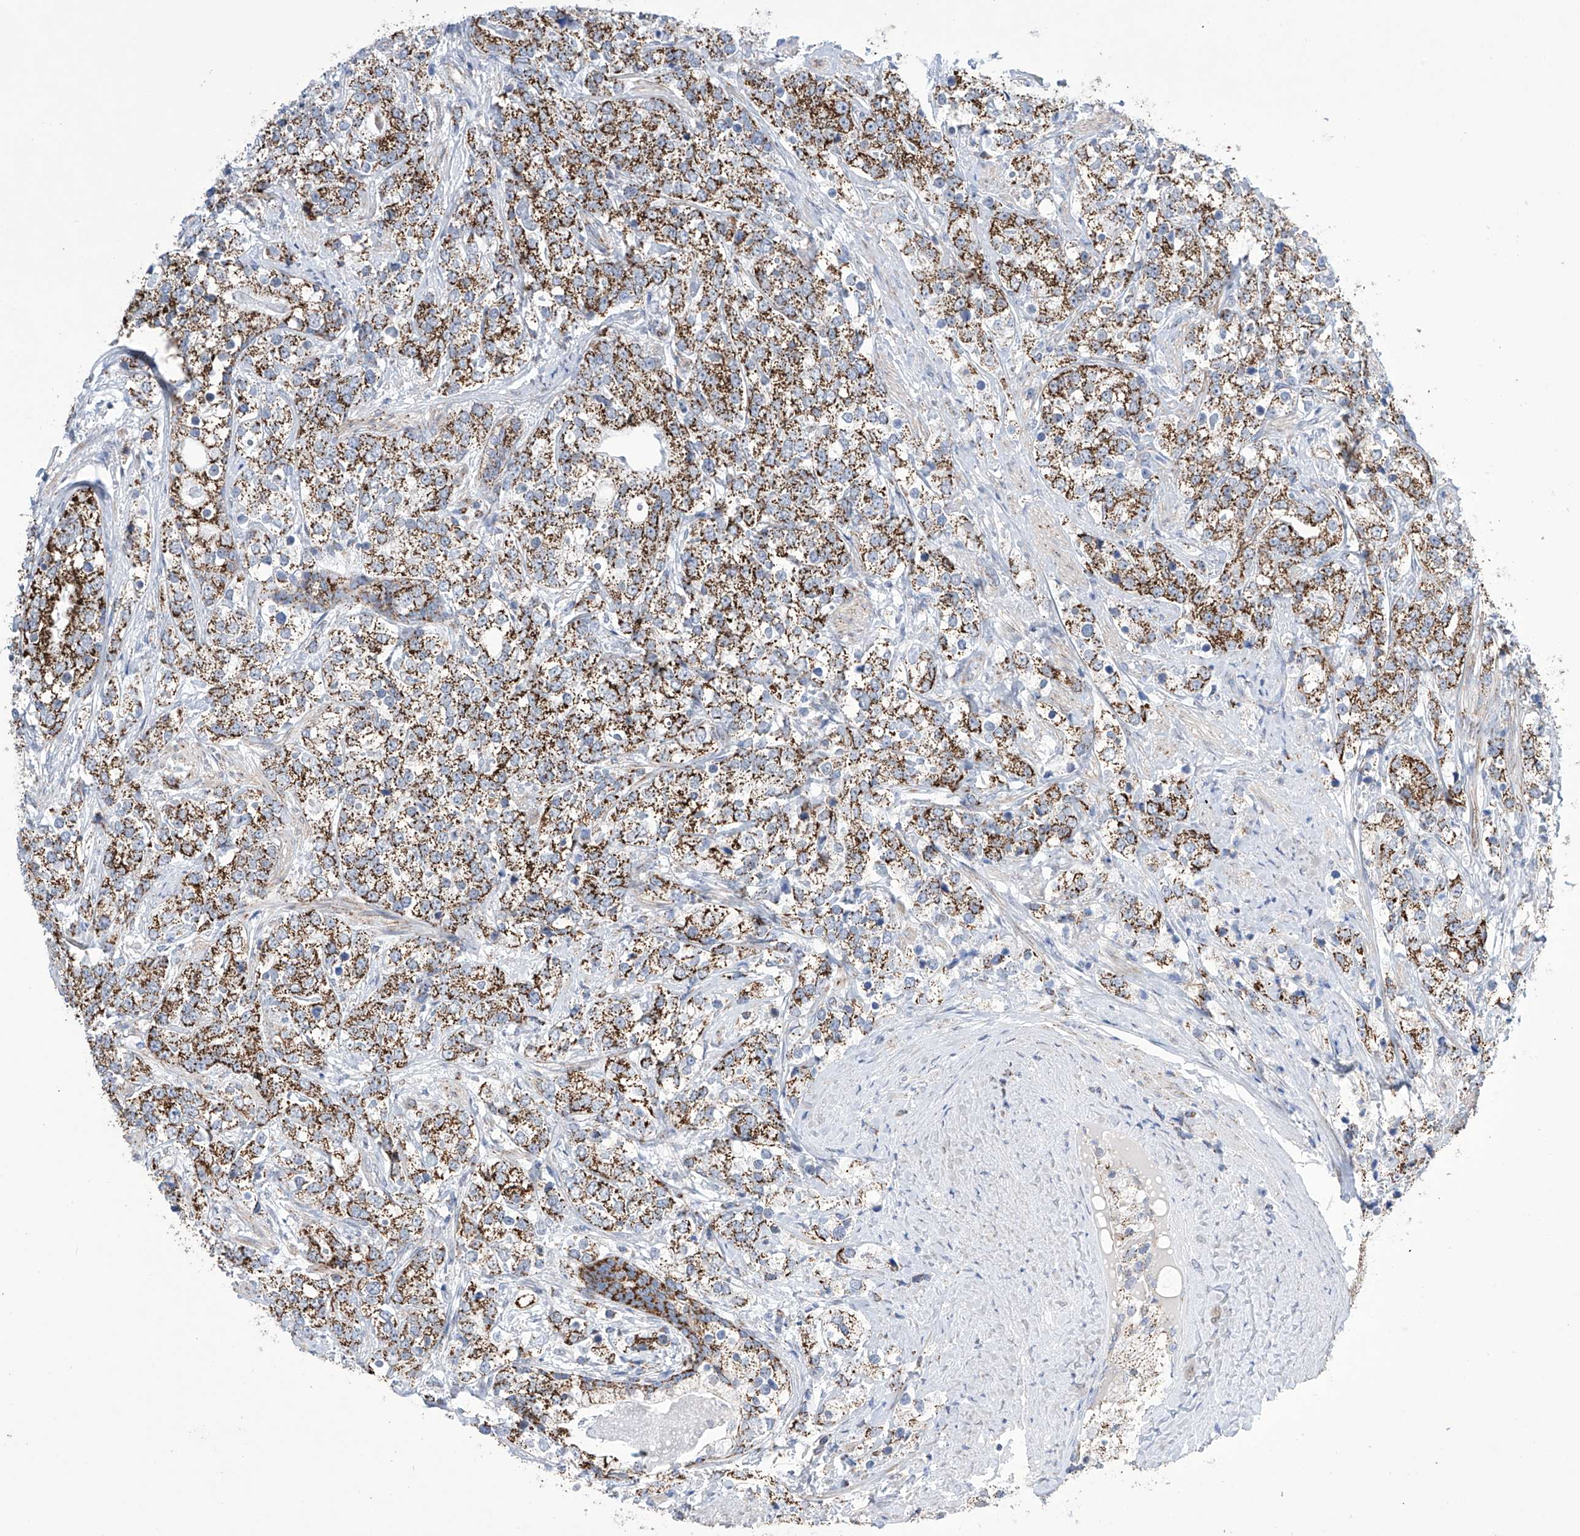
{"staining": {"intensity": "strong", "quantity": ">75%", "location": "cytoplasmic/membranous"}, "tissue": "prostate cancer", "cell_type": "Tumor cells", "image_type": "cancer", "snomed": [{"axis": "morphology", "description": "Adenocarcinoma, High grade"}, {"axis": "topography", "description": "Prostate"}], "caption": "Immunohistochemistry of human high-grade adenocarcinoma (prostate) exhibits high levels of strong cytoplasmic/membranous staining in about >75% of tumor cells.", "gene": "ALDH6A1", "patient": {"sex": "male", "age": 69}}